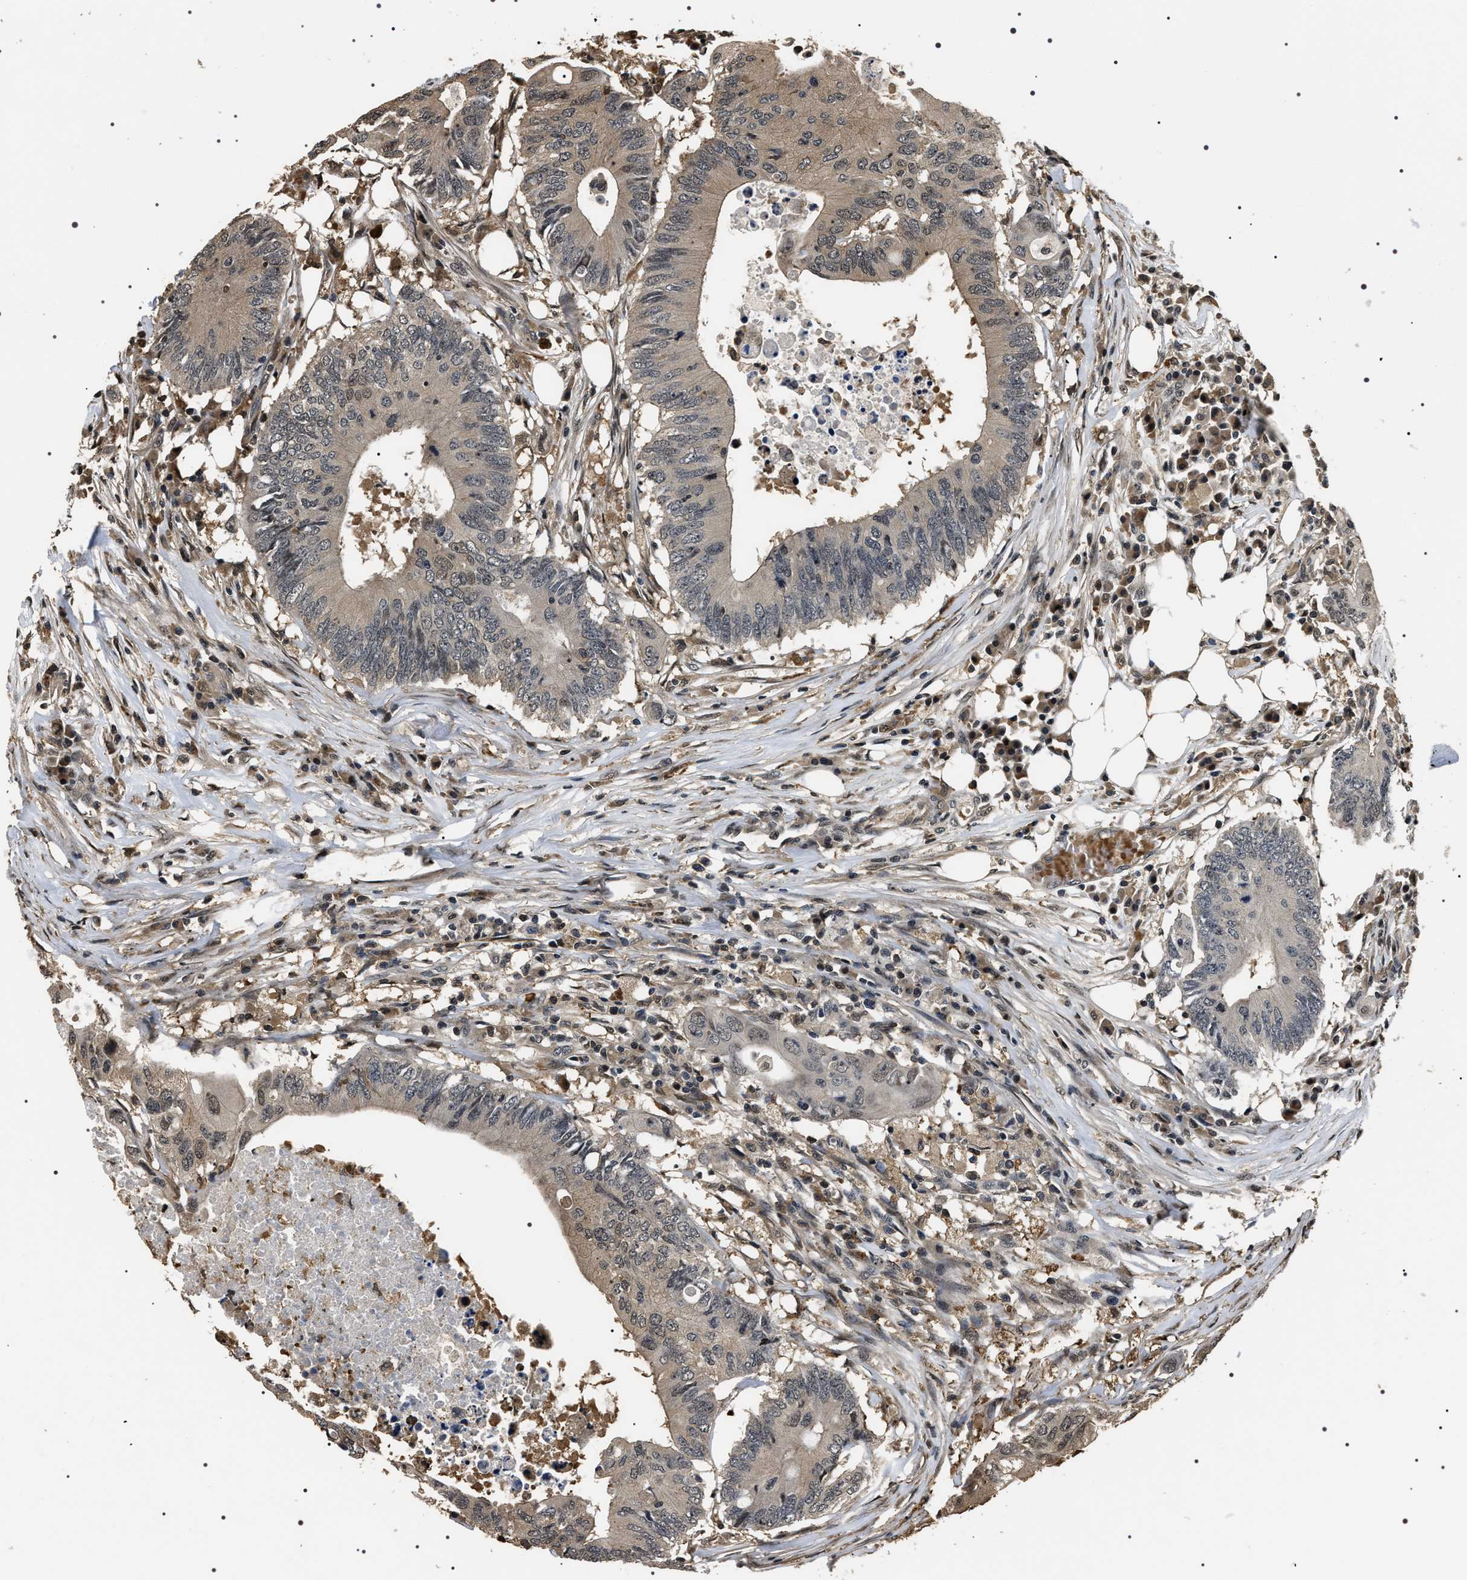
{"staining": {"intensity": "weak", "quantity": "<25%", "location": "cytoplasmic/membranous,nuclear"}, "tissue": "colorectal cancer", "cell_type": "Tumor cells", "image_type": "cancer", "snomed": [{"axis": "morphology", "description": "Adenocarcinoma, NOS"}, {"axis": "topography", "description": "Colon"}], "caption": "The image displays no staining of tumor cells in colorectal cancer (adenocarcinoma).", "gene": "ARHGAP22", "patient": {"sex": "male", "age": 71}}